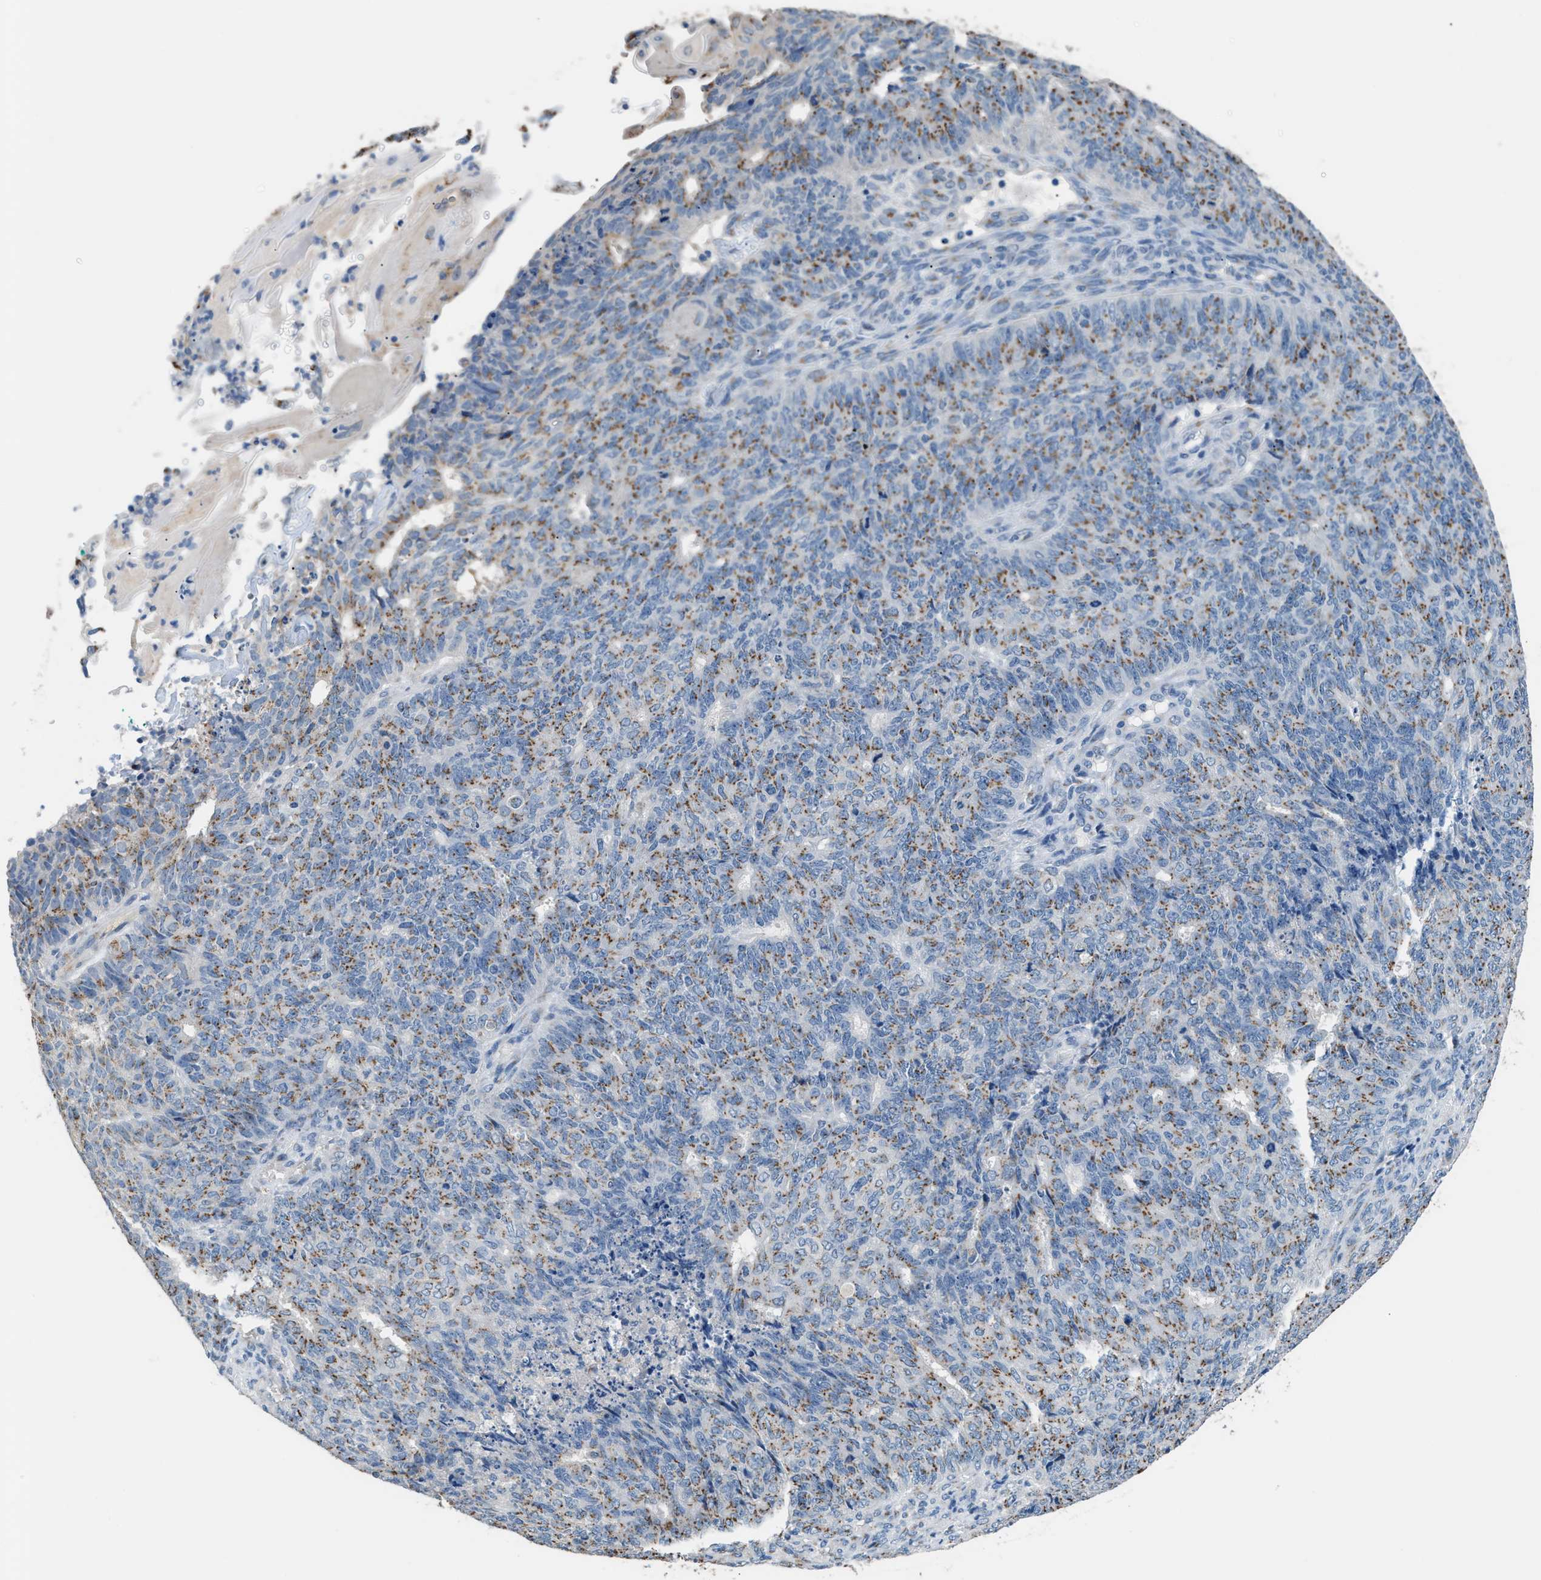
{"staining": {"intensity": "moderate", "quantity": ">75%", "location": "cytoplasmic/membranous"}, "tissue": "endometrial cancer", "cell_type": "Tumor cells", "image_type": "cancer", "snomed": [{"axis": "morphology", "description": "Adenocarcinoma, NOS"}, {"axis": "topography", "description": "Endometrium"}], "caption": "The histopathology image reveals immunohistochemical staining of endometrial cancer (adenocarcinoma). There is moderate cytoplasmic/membranous positivity is seen in about >75% of tumor cells. (DAB (3,3'-diaminobenzidine) IHC with brightfield microscopy, high magnification).", "gene": "GOLM1", "patient": {"sex": "female", "age": 32}}